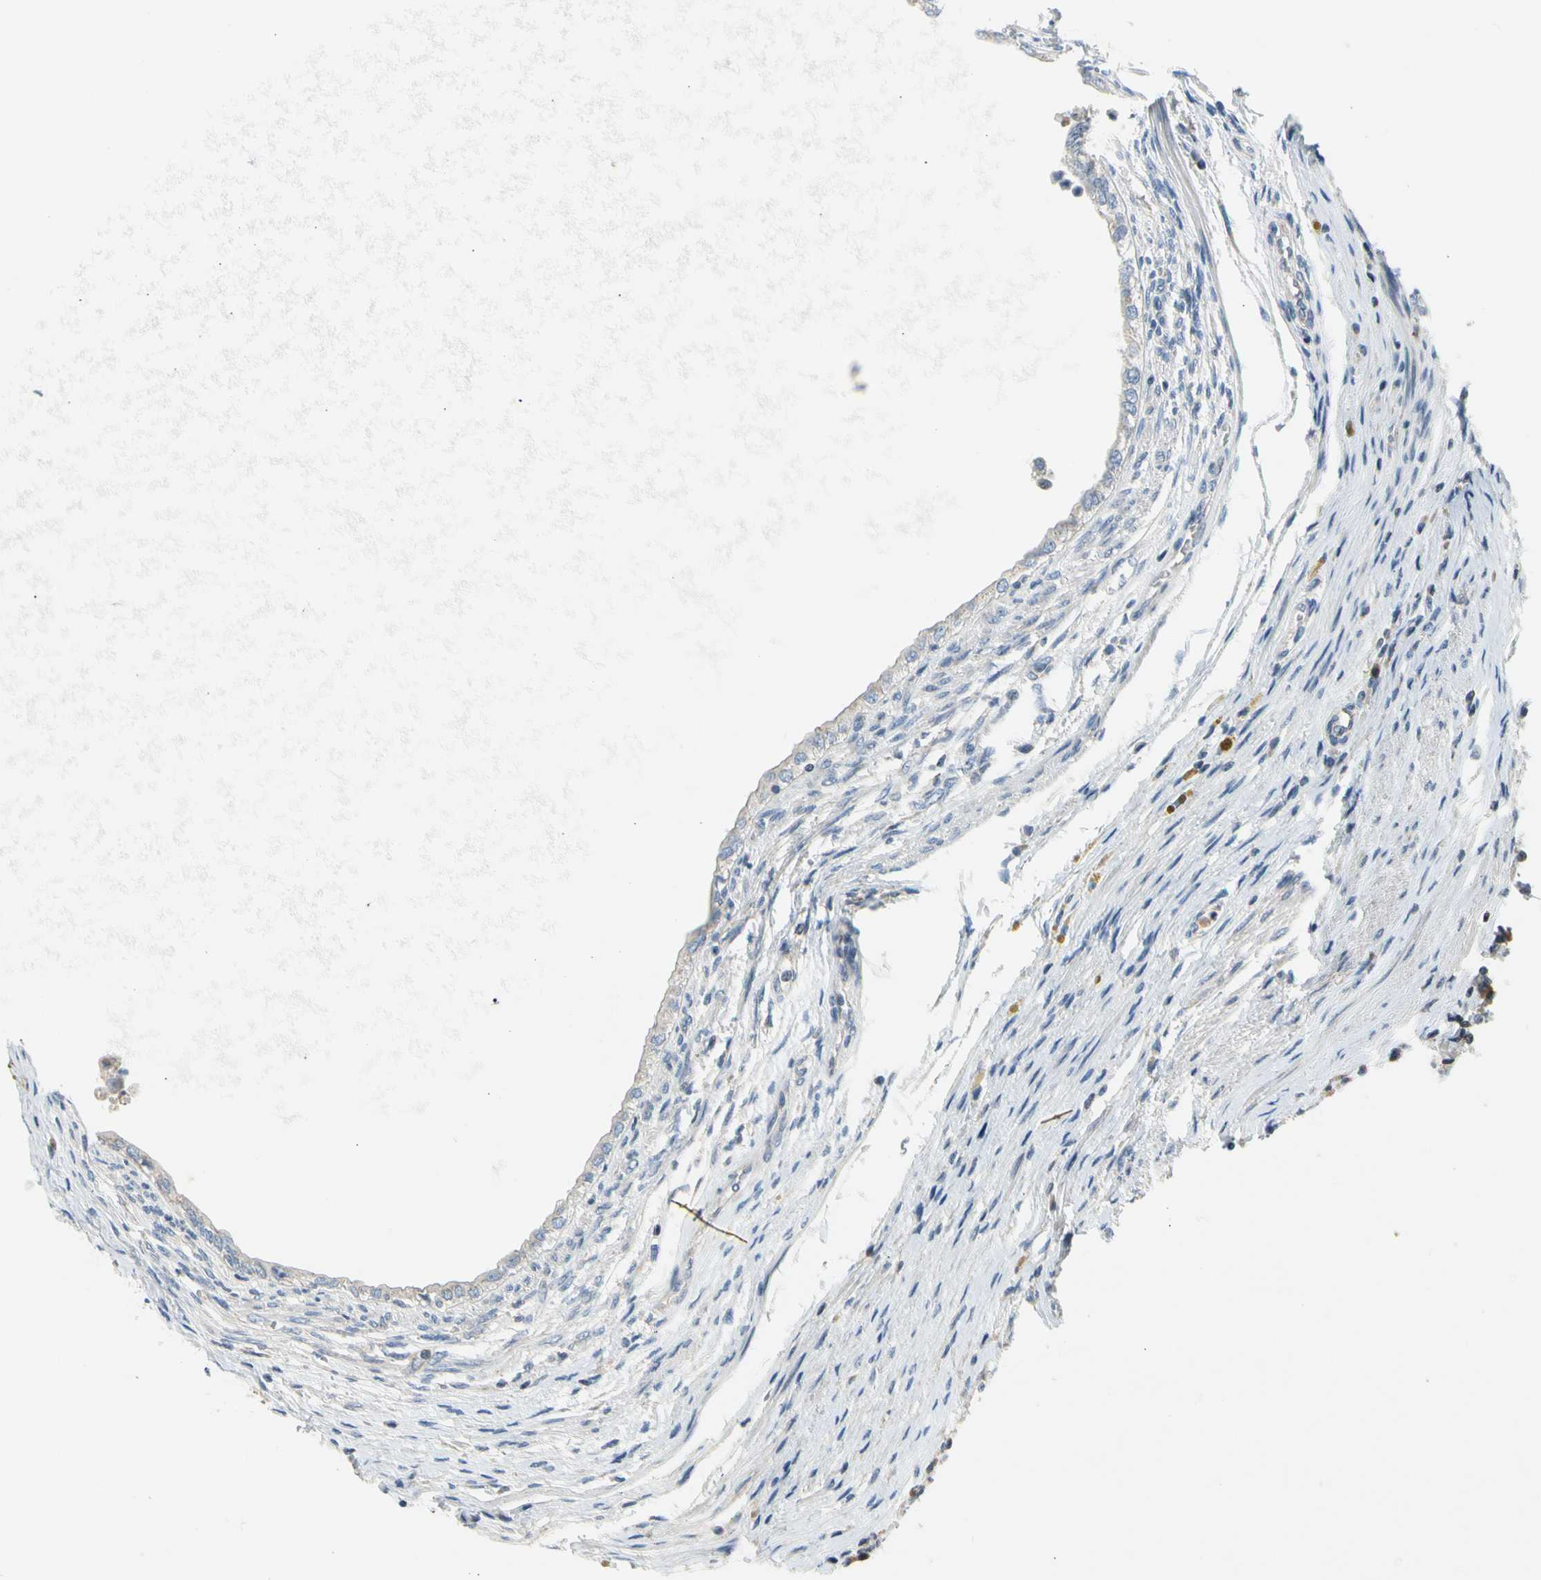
{"staining": {"intensity": "negative", "quantity": "none", "location": "none"}, "tissue": "testis cancer", "cell_type": "Tumor cells", "image_type": "cancer", "snomed": [{"axis": "morphology", "description": "Carcinoma, Embryonal, NOS"}, {"axis": "topography", "description": "Testis"}], "caption": "High magnification brightfield microscopy of embryonal carcinoma (testis) stained with DAB (3,3'-diaminobenzidine) (brown) and counterstained with hematoxylin (blue): tumor cells show no significant expression. Brightfield microscopy of IHC stained with DAB (brown) and hematoxylin (blue), captured at high magnification.", "gene": "SOX30", "patient": {"sex": "male", "age": 26}}